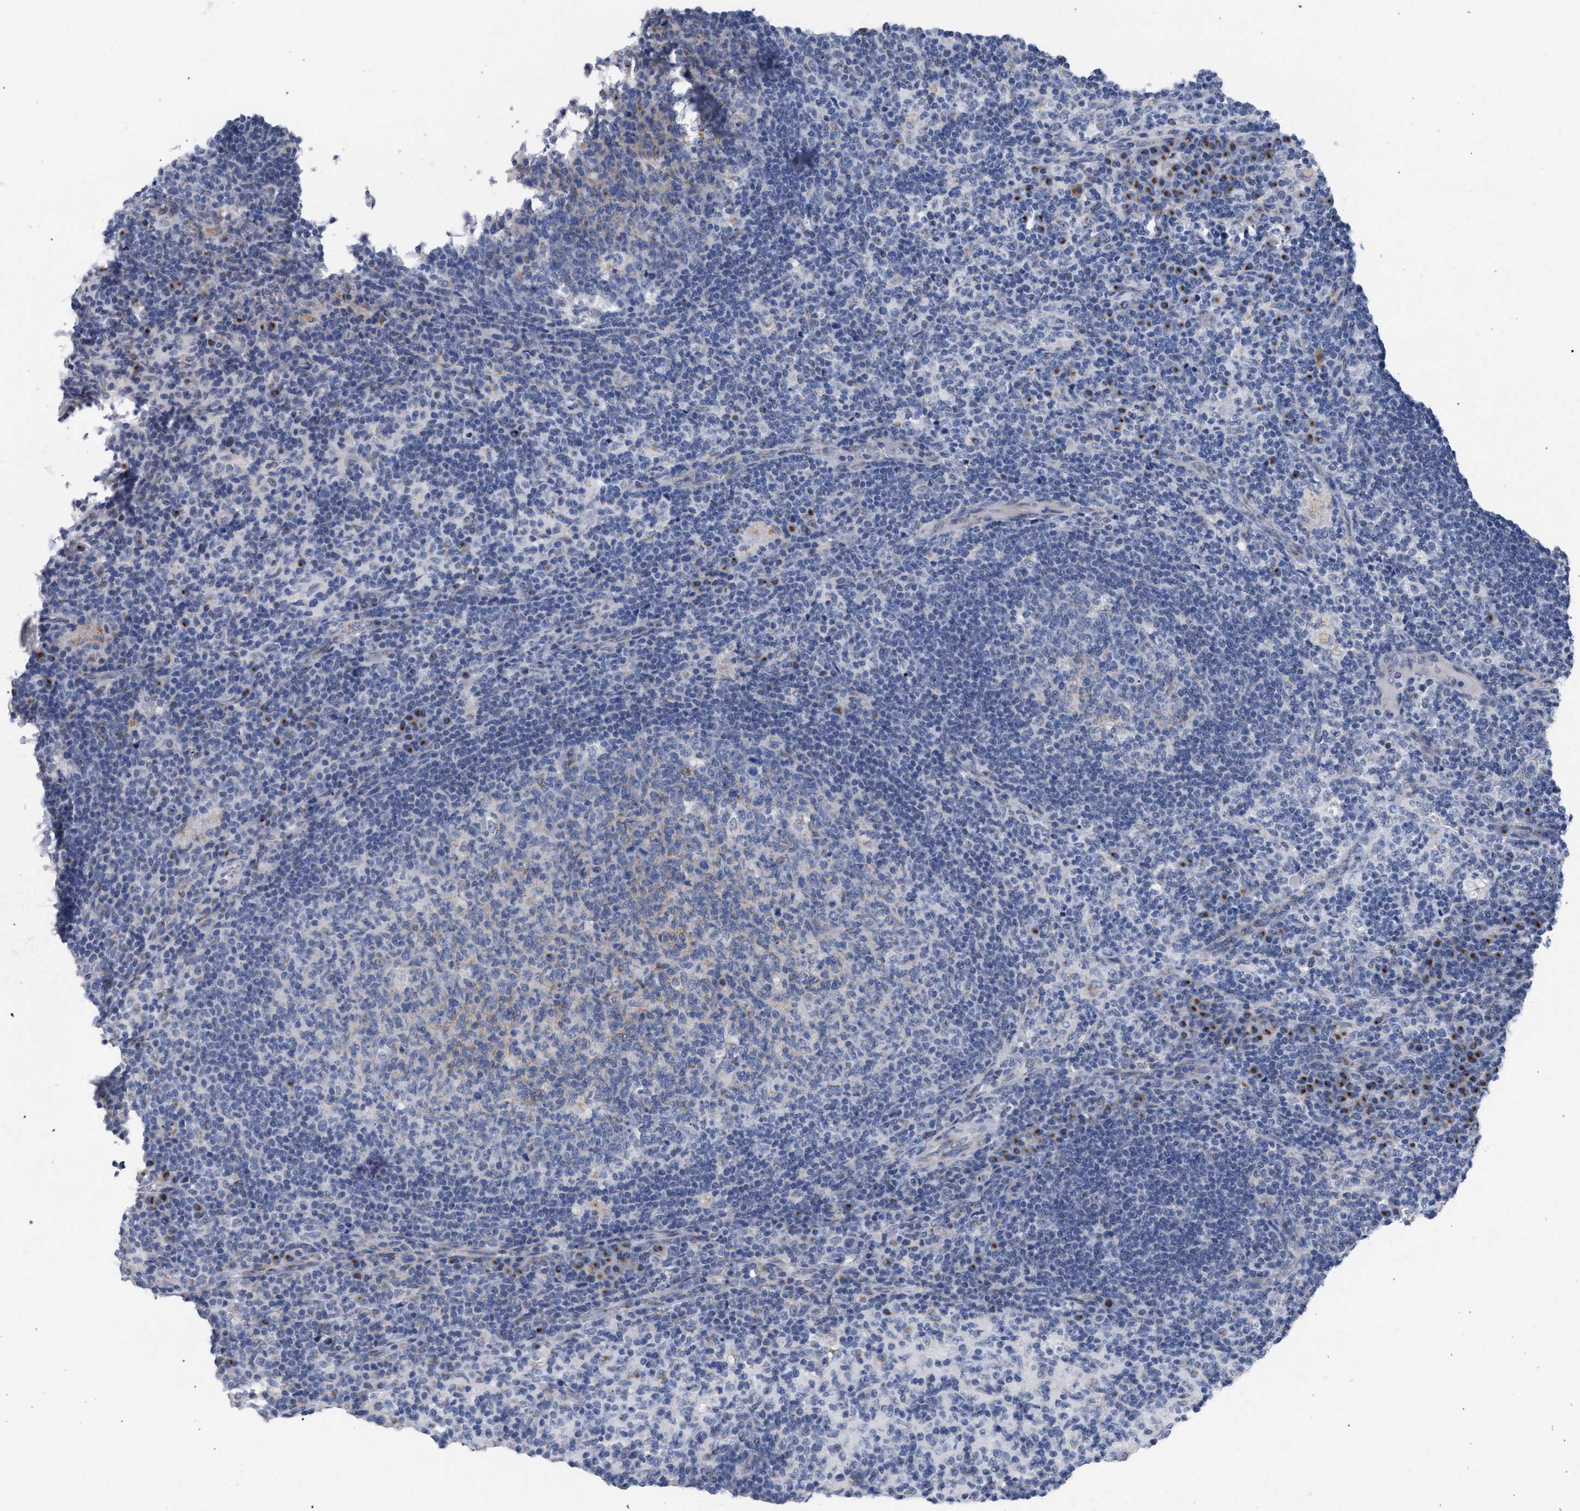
{"staining": {"intensity": "negative", "quantity": "none", "location": "none"}, "tissue": "lymph node", "cell_type": "Germinal center cells", "image_type": "normal", "snomed": [{"axis": "morphology", "description": "Normal tissue, NOS"}, {"axis": "morphology", "description": "Inflammation, NOS"}, {"axis": "topography", "description": "Lymph node"}], "caption": "High magnification brightfield microscopy of benign lymph node stained with DAB (3,3'-diaminobenzidine) (brown) and counterstained with hematoxylin (blue): germinal center cells show no significant expression.", "gene": "GOLGA2", "patient": {"sex": "male", "age": 55}}